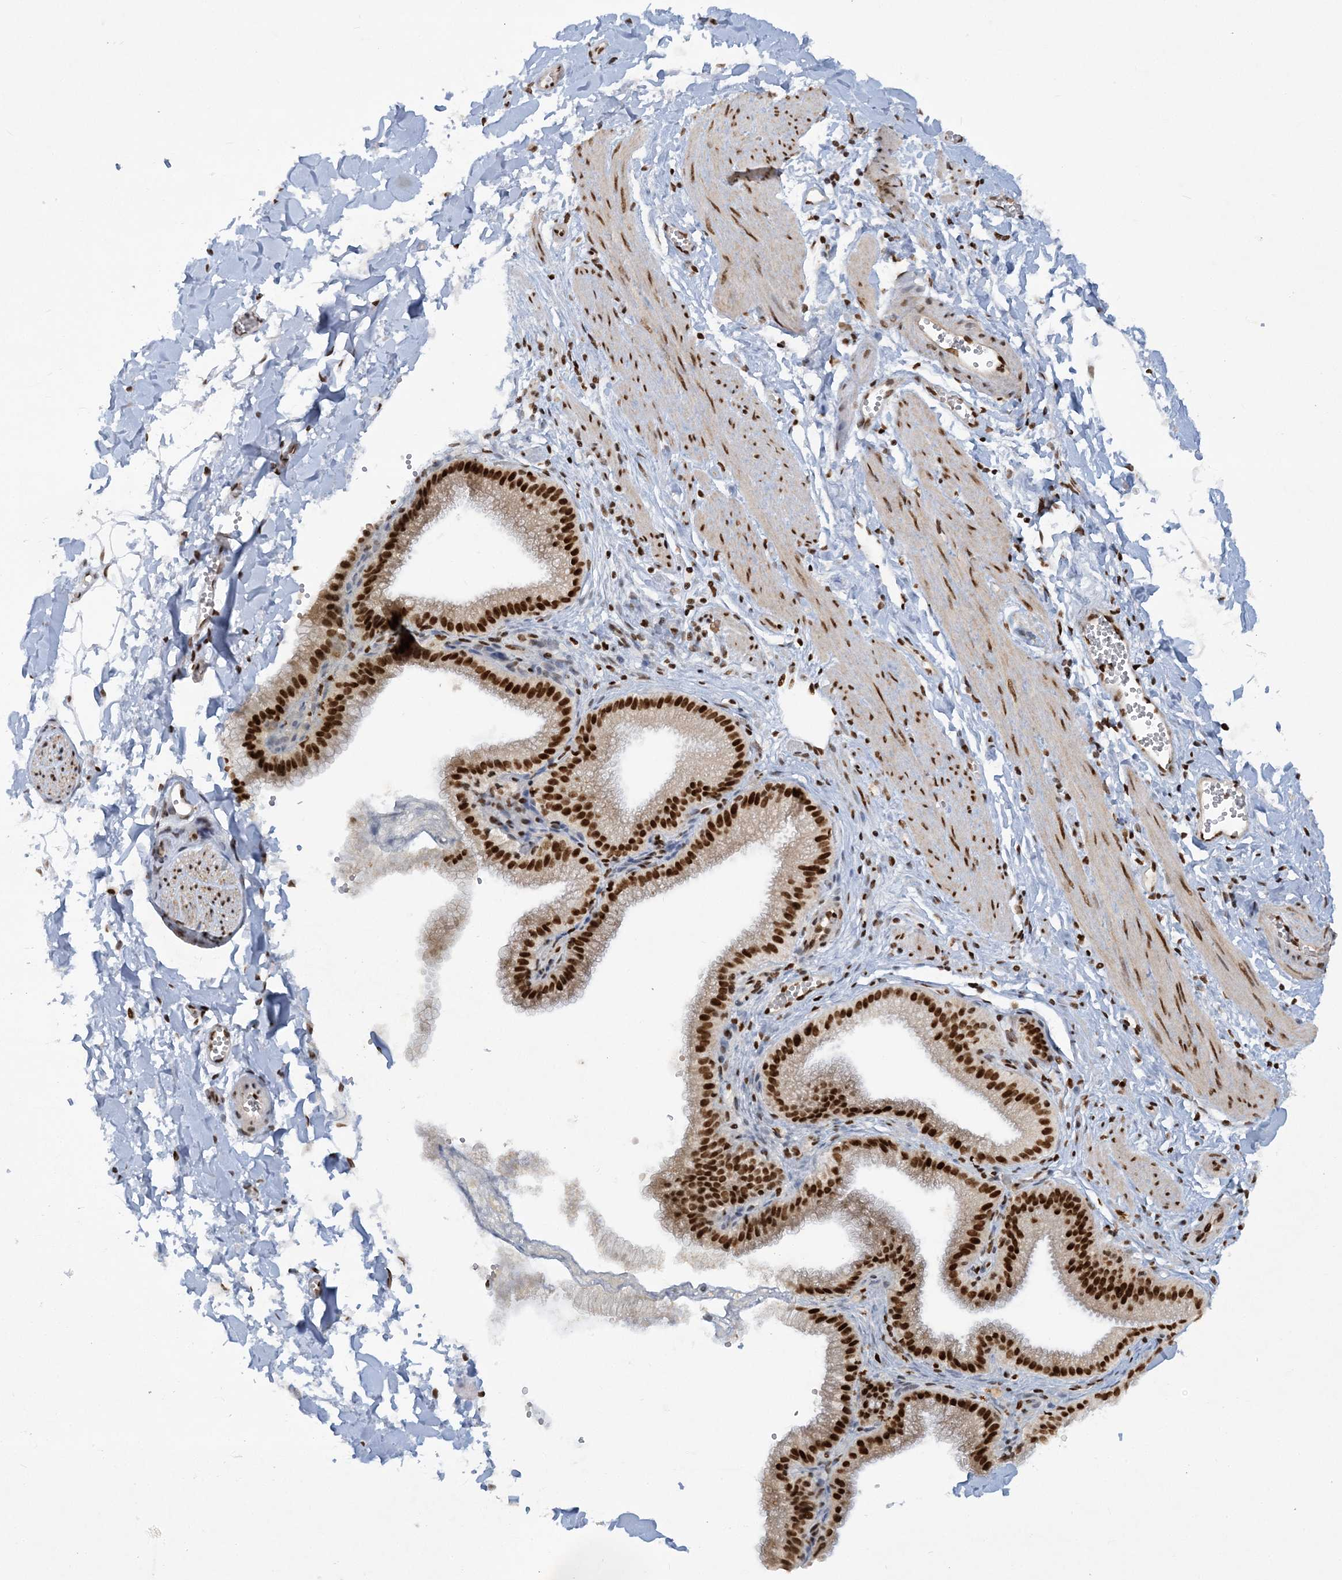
{"staining": {"intensity": "strong", "quantity": ">75%", "location": "nuclear"}, "tissue": "adipose tissue", "cell_type": "Adipocytes", "image_type": "normal", "snomed": [{"axis": "morphology", "description": "Normal tissue, NOS"}, {"axis": "topography", "description": "Gallbladder"}, {"axis": "topography", "description": "Peripheral nerve tissue"}], "caption": "Adipocytes demonstrate high levels of strong nuclear positivity in about >75% of cells in normal human adipose tissue.", "gene": "DELE1", "patient": {"sex": "male", "age": 38}}